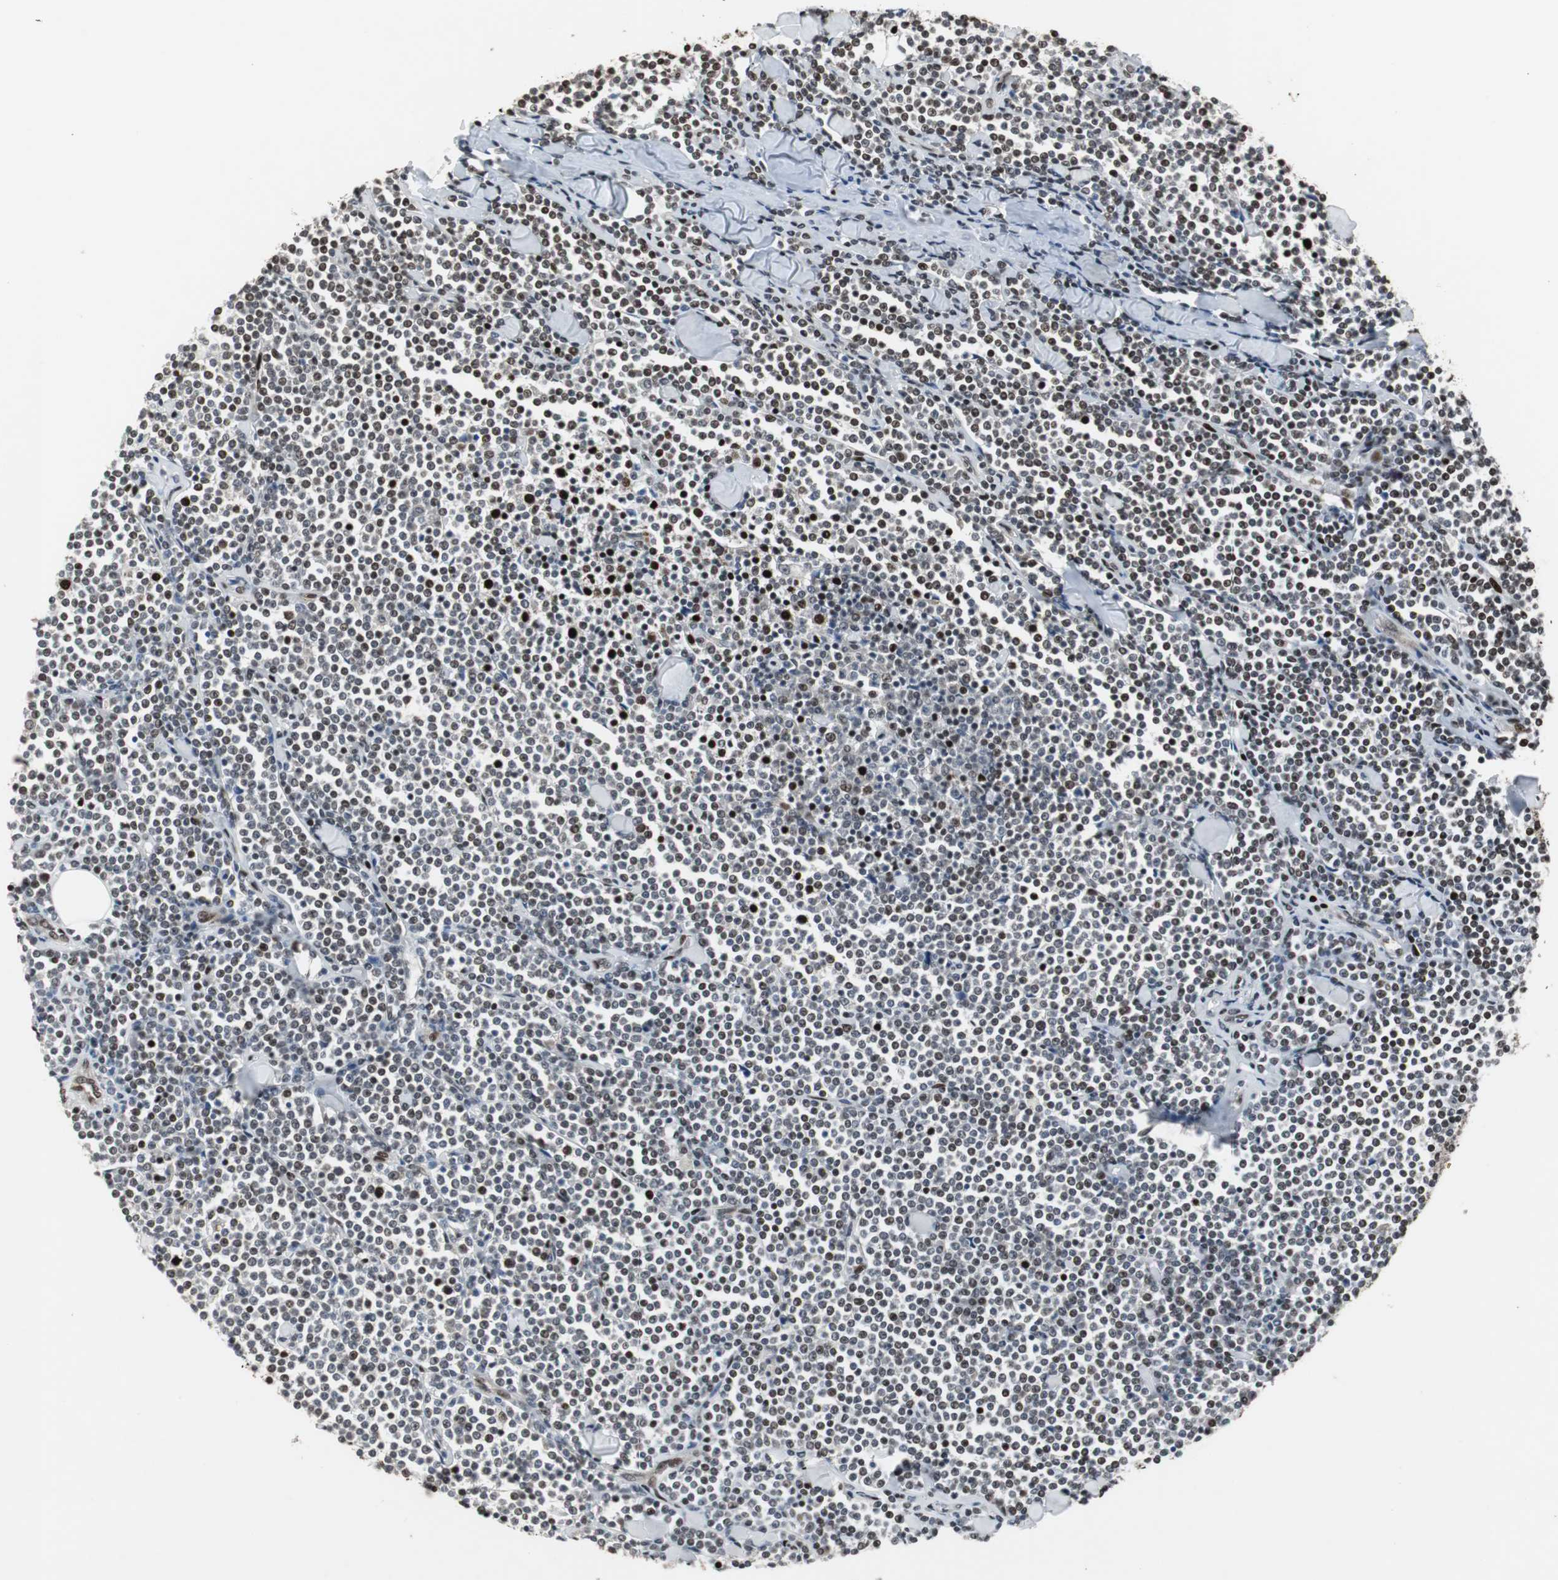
{"staining": {"intensity": "strong", "quantity": ">75%", "location": "cytoplasmic/membranous,nuclear"}, "tissue": "lymphoma", "cell_type": "Tumor cells", "image_type": "cancer", "snomed": [{"axis": "morphology", "description": "Malignant lymphoma, non-Hodgkin's type, Low grade"}, {"axis": "topography", "description": "Soft tissue"}], "caption": "A photomicrograph of lymphoma stained for a protein exhibits strong cytoplasmic/membranous and nuclear brown staining in tumor cells.", "gene": "TAF5", "patient": {"sex": "male", "age": 92}}